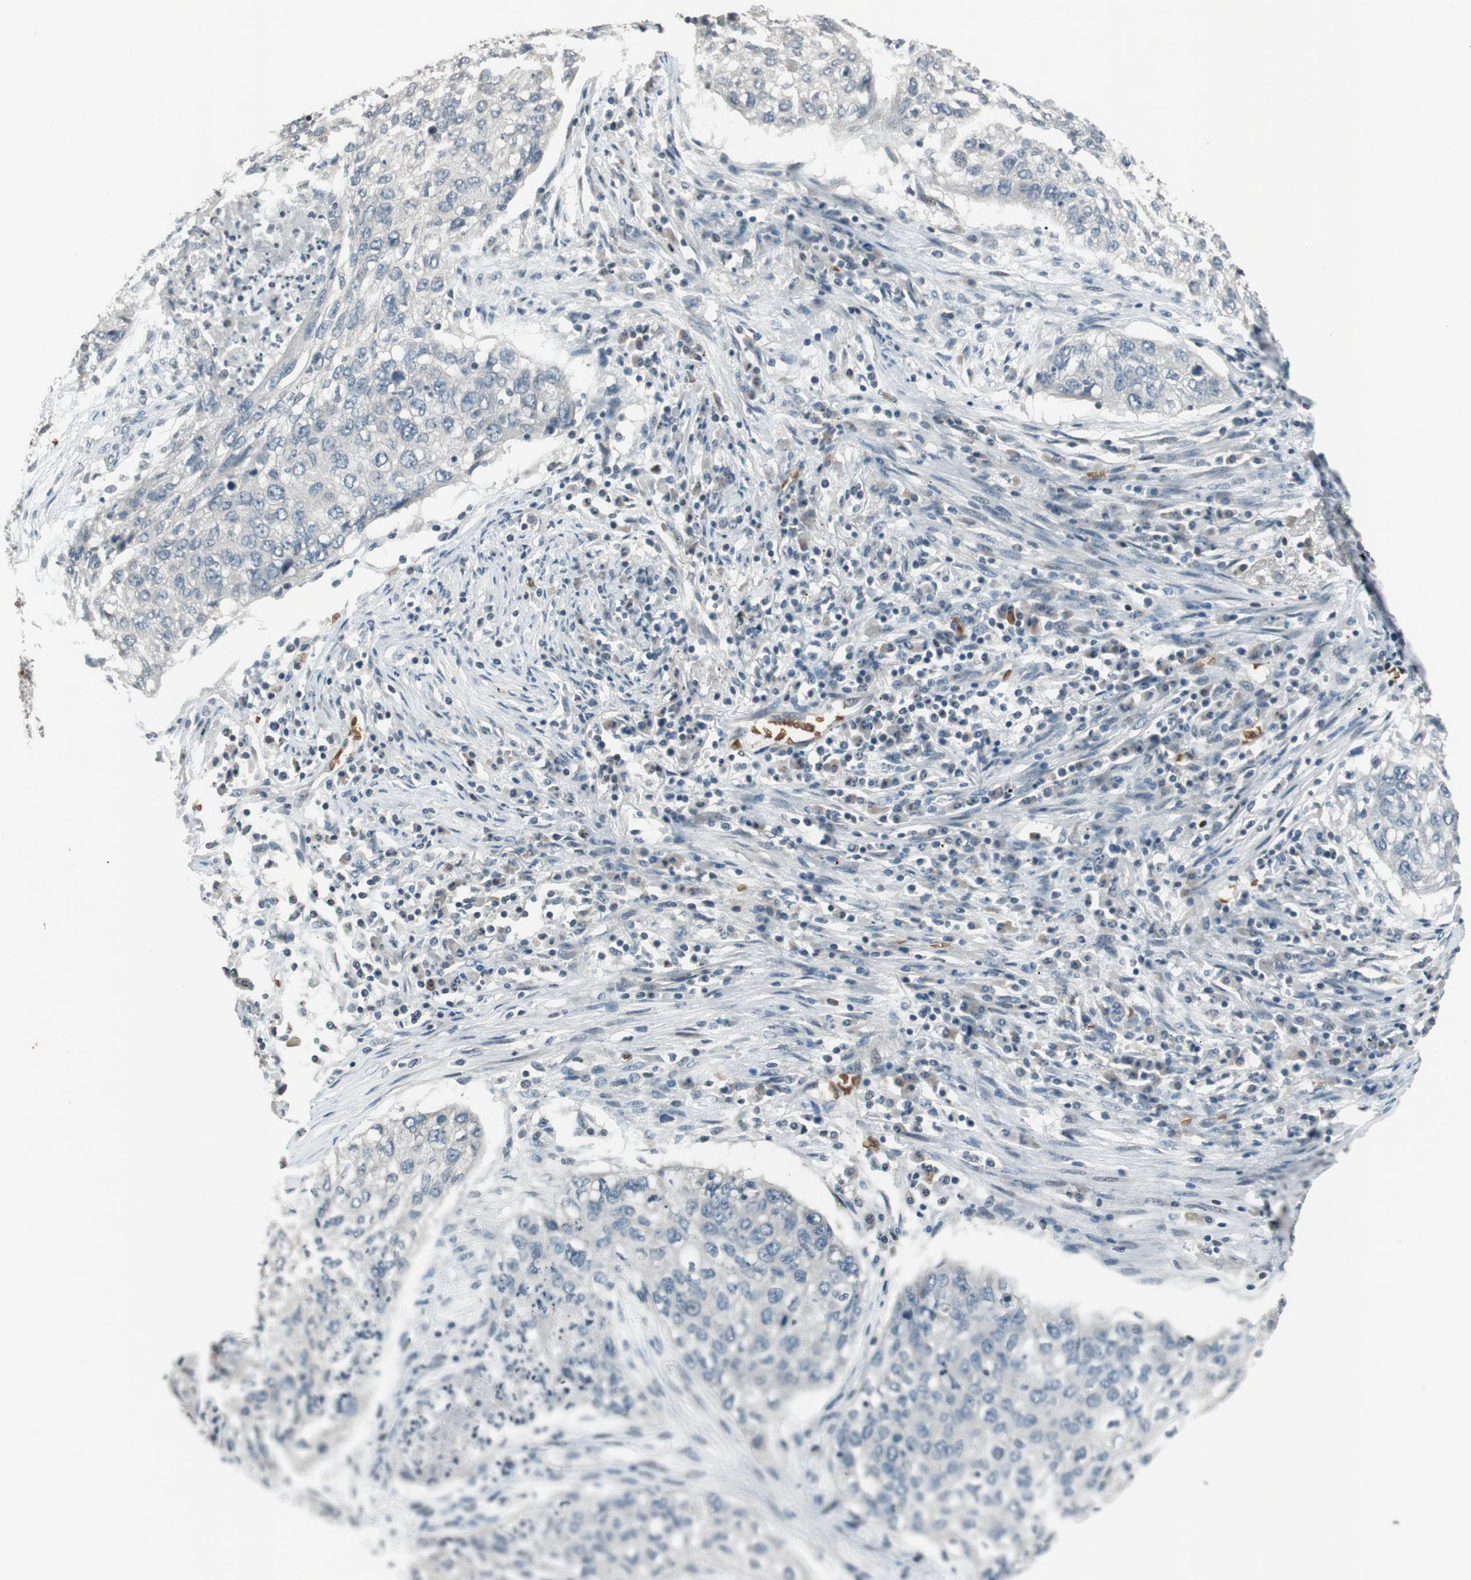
{"staining": {"intensity": "negative", "quantity": "none", "location": "none"}, "tissue": "lung cancer", "cell_type": "Tumor cells", "image_type": "cancer", "snomed": [{"axis": "morphology", "description": "Squamous cell carcinoma, NOS"}, {"axis": "topography", "description": "Lung"}], "caption": "An IHC micrograph of lung cancer is shown. There is no staining in tumor cells of lung cancer.", "gene": "GYPC", "patient": {"sex": "female", "age": 63}}